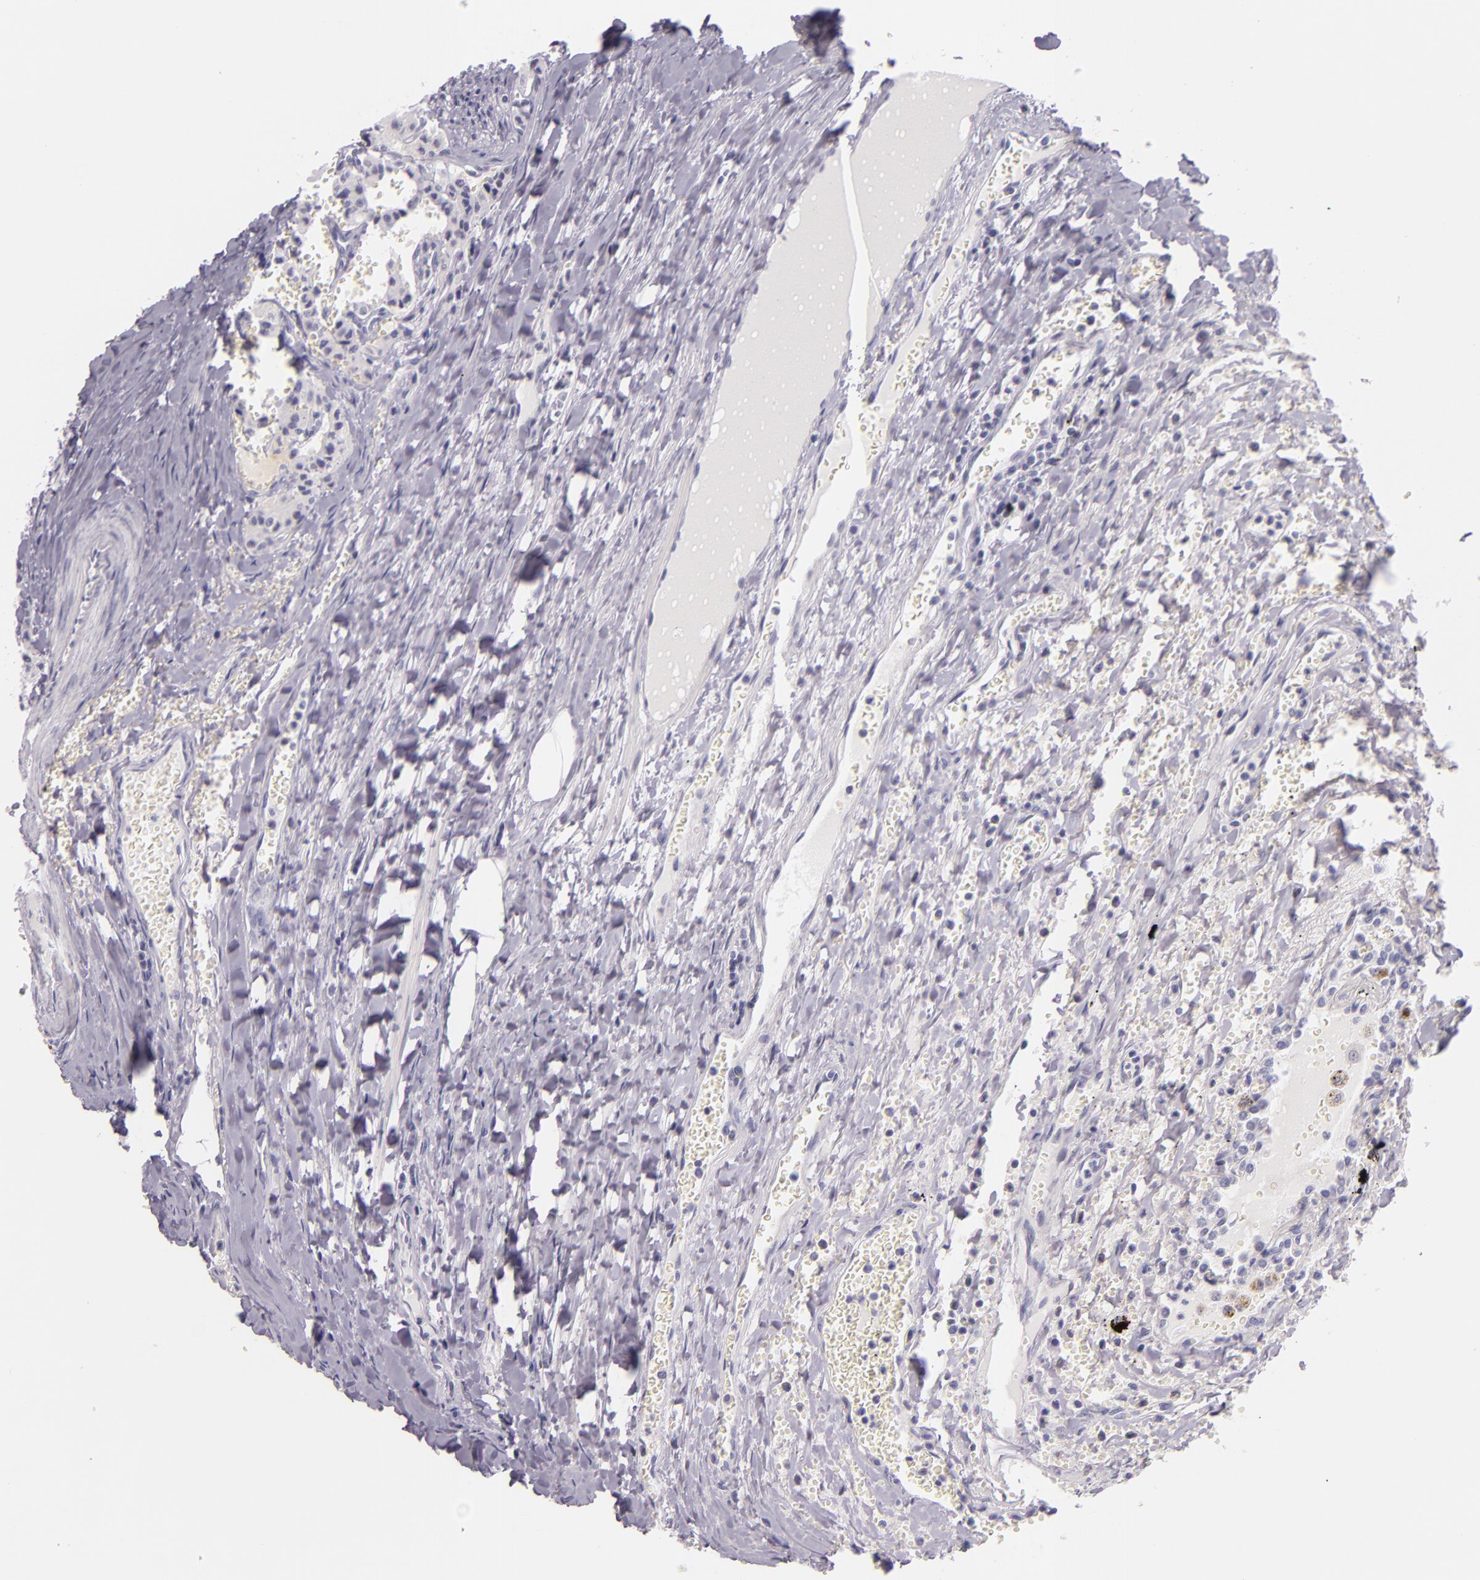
{"staining": {"intensity": "negative", "quantity": "none", "location": "none"}, "tissue": "carcinoid", "cell_type": "Tumor cells", "image_type": "cancer", "snomed": [{"axis": "morphology", "description": "Carcinoid, malignant, NOS"}, {"axis": "topography", "description": "Bronchus"}], "caption": "The photomicrograph demonstrates no significant expression in tumor cells of carcinoid (malignant). (DAB (3,3'-diaminobenzidine) IHC with hematoxylin counter stain).", "gene": "HSP90AA1", "patient": {"sex": "male", "age": 55}}